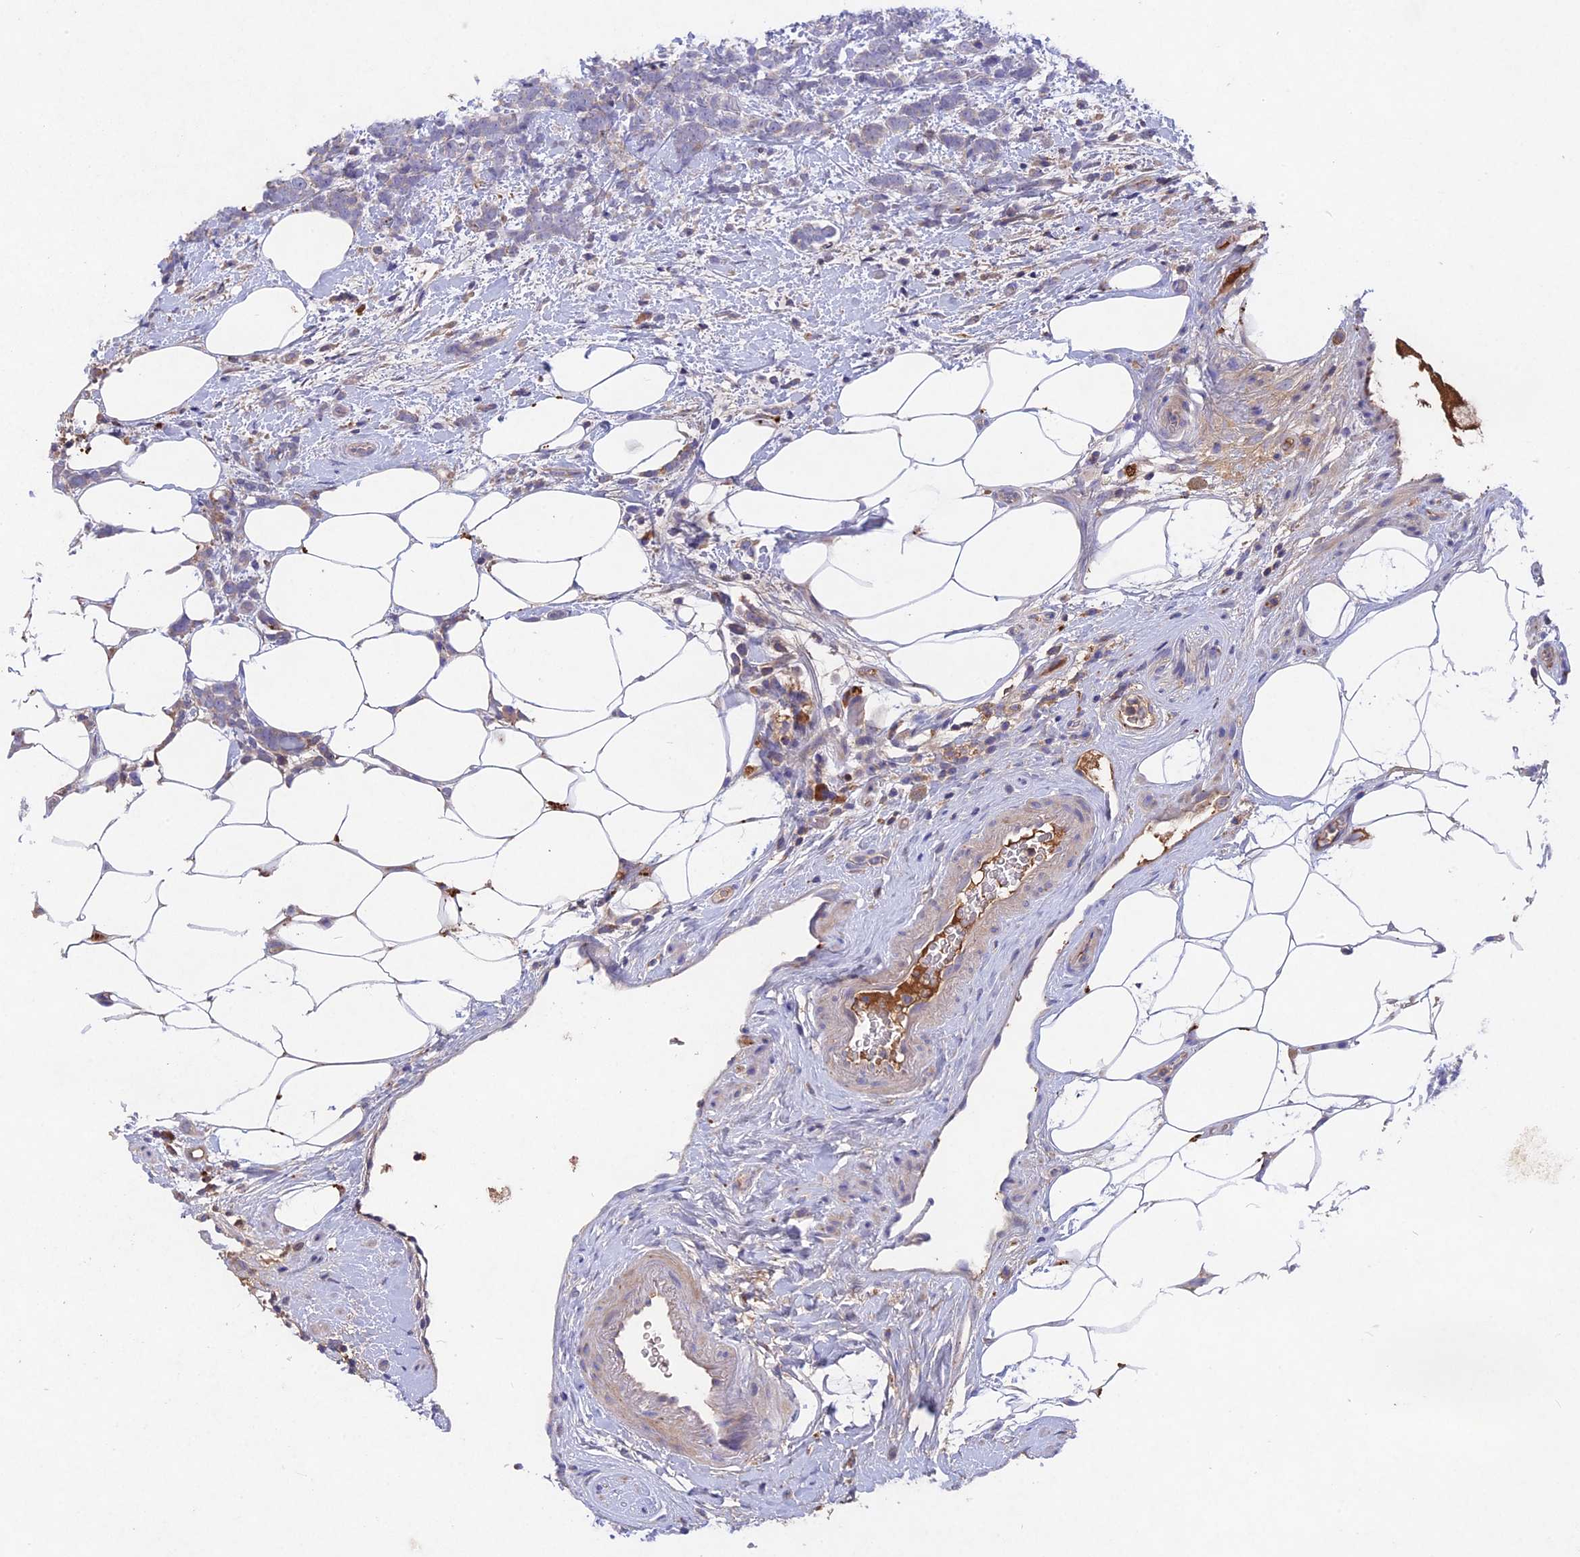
{"staining": {"intensity": "negative", "quantity": "none", "location": "none"}, "tissue": "breast cancer", "cell_type": "Tumor cells", "image_type": "cancer", "snomed": [{"axis": "morphology", "description": "Lobular carcinoma"}, {"axis": "topography", "description": "Breast"}], "caption": "Tumor cells are negative for brown protein staining in breast cancer (lobular carcinoma).", "gene": "ADO", "patient": {"sex": "female", "age": 58}}